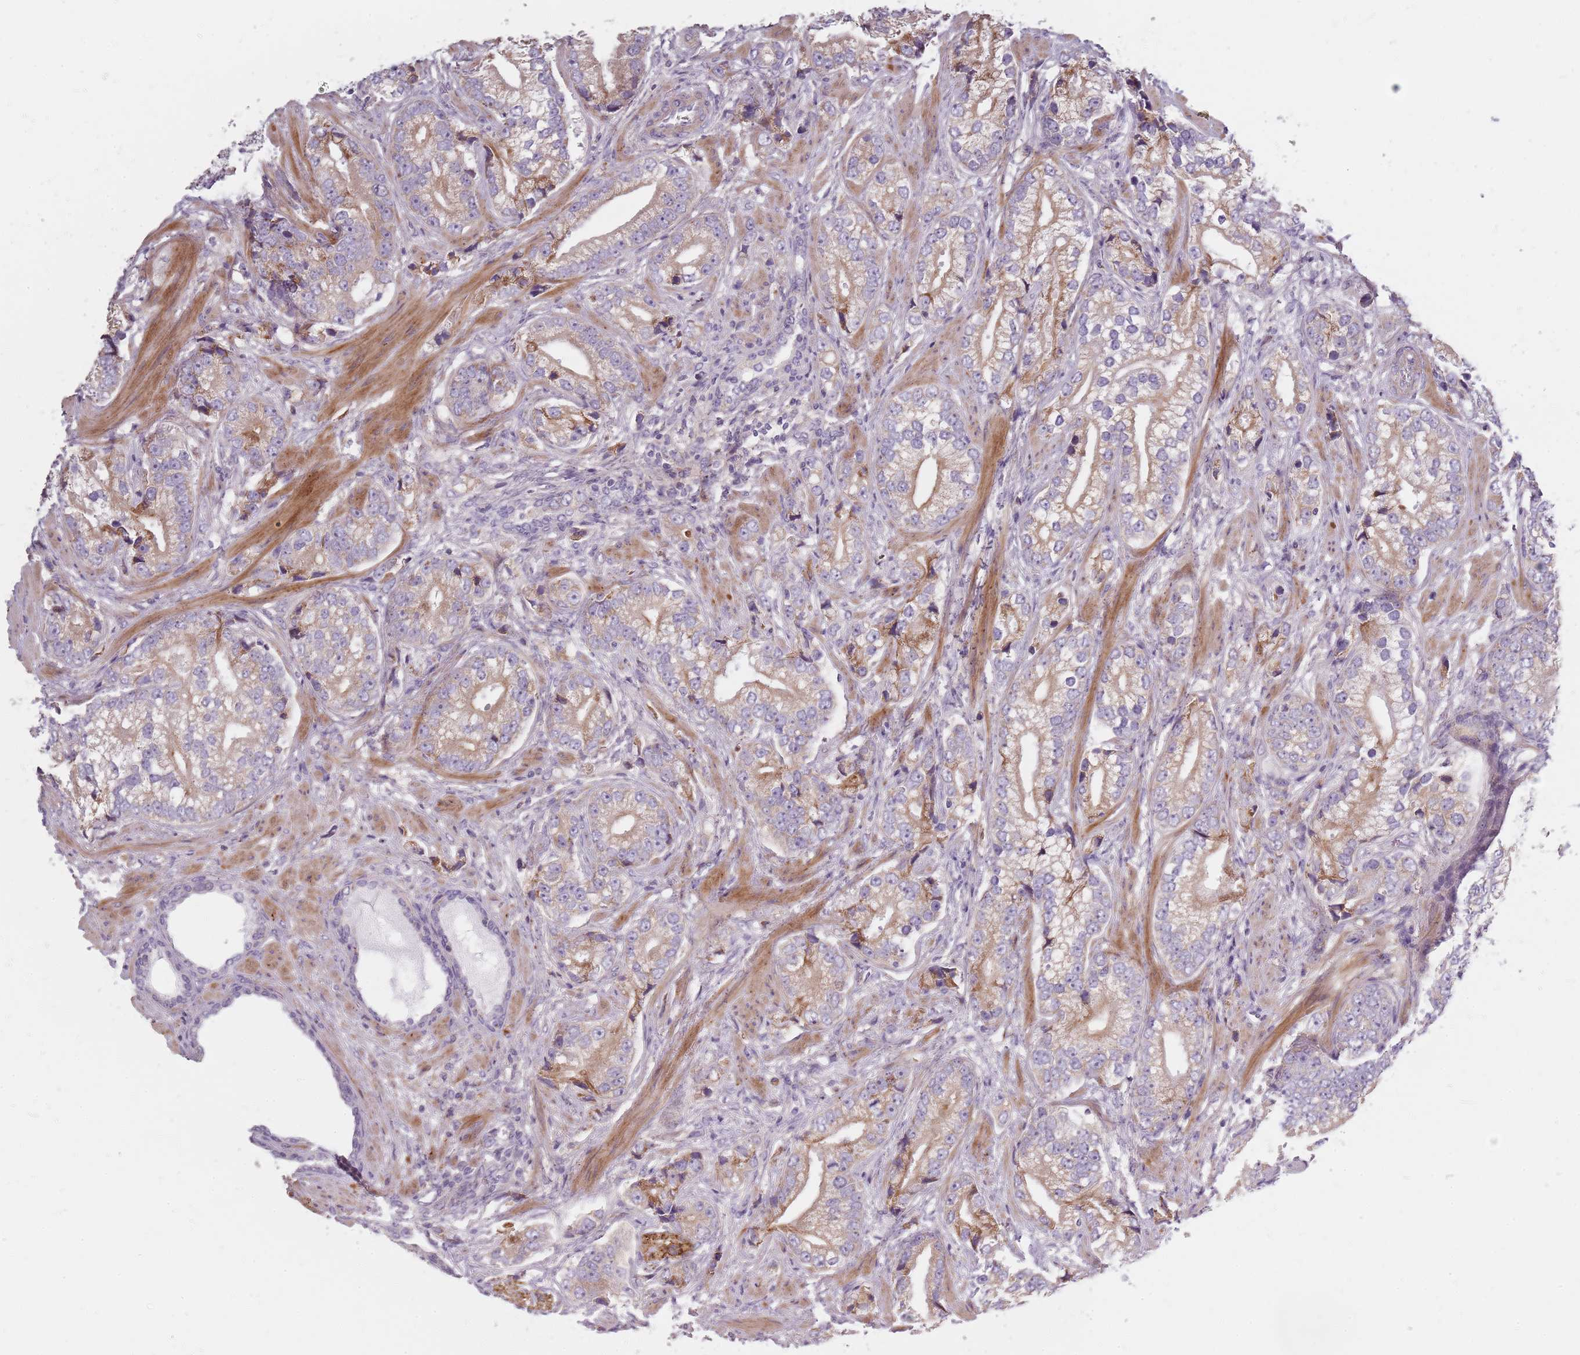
{"staining": {"intensity": "moderate", "quantity": "25%-75%", "location": "cytoplasmic/membranous"}, "tissue": "prostate cancer", "cell_type": "Tumor cells", "image_type": "cancer", "snomed": [{"axis": "morphology", "description": "Adenocarcinoma, High grade"}, {"axis": "topography", "description": "Prostate"}], "caption": "IHC of prostate cancer shows medium levels of moderate cytoplasmic/membranous expression in about 25%-75% of tumor cells.", "gene": "SYNGR3", "patient": {"sex": "male", "age": 75}}